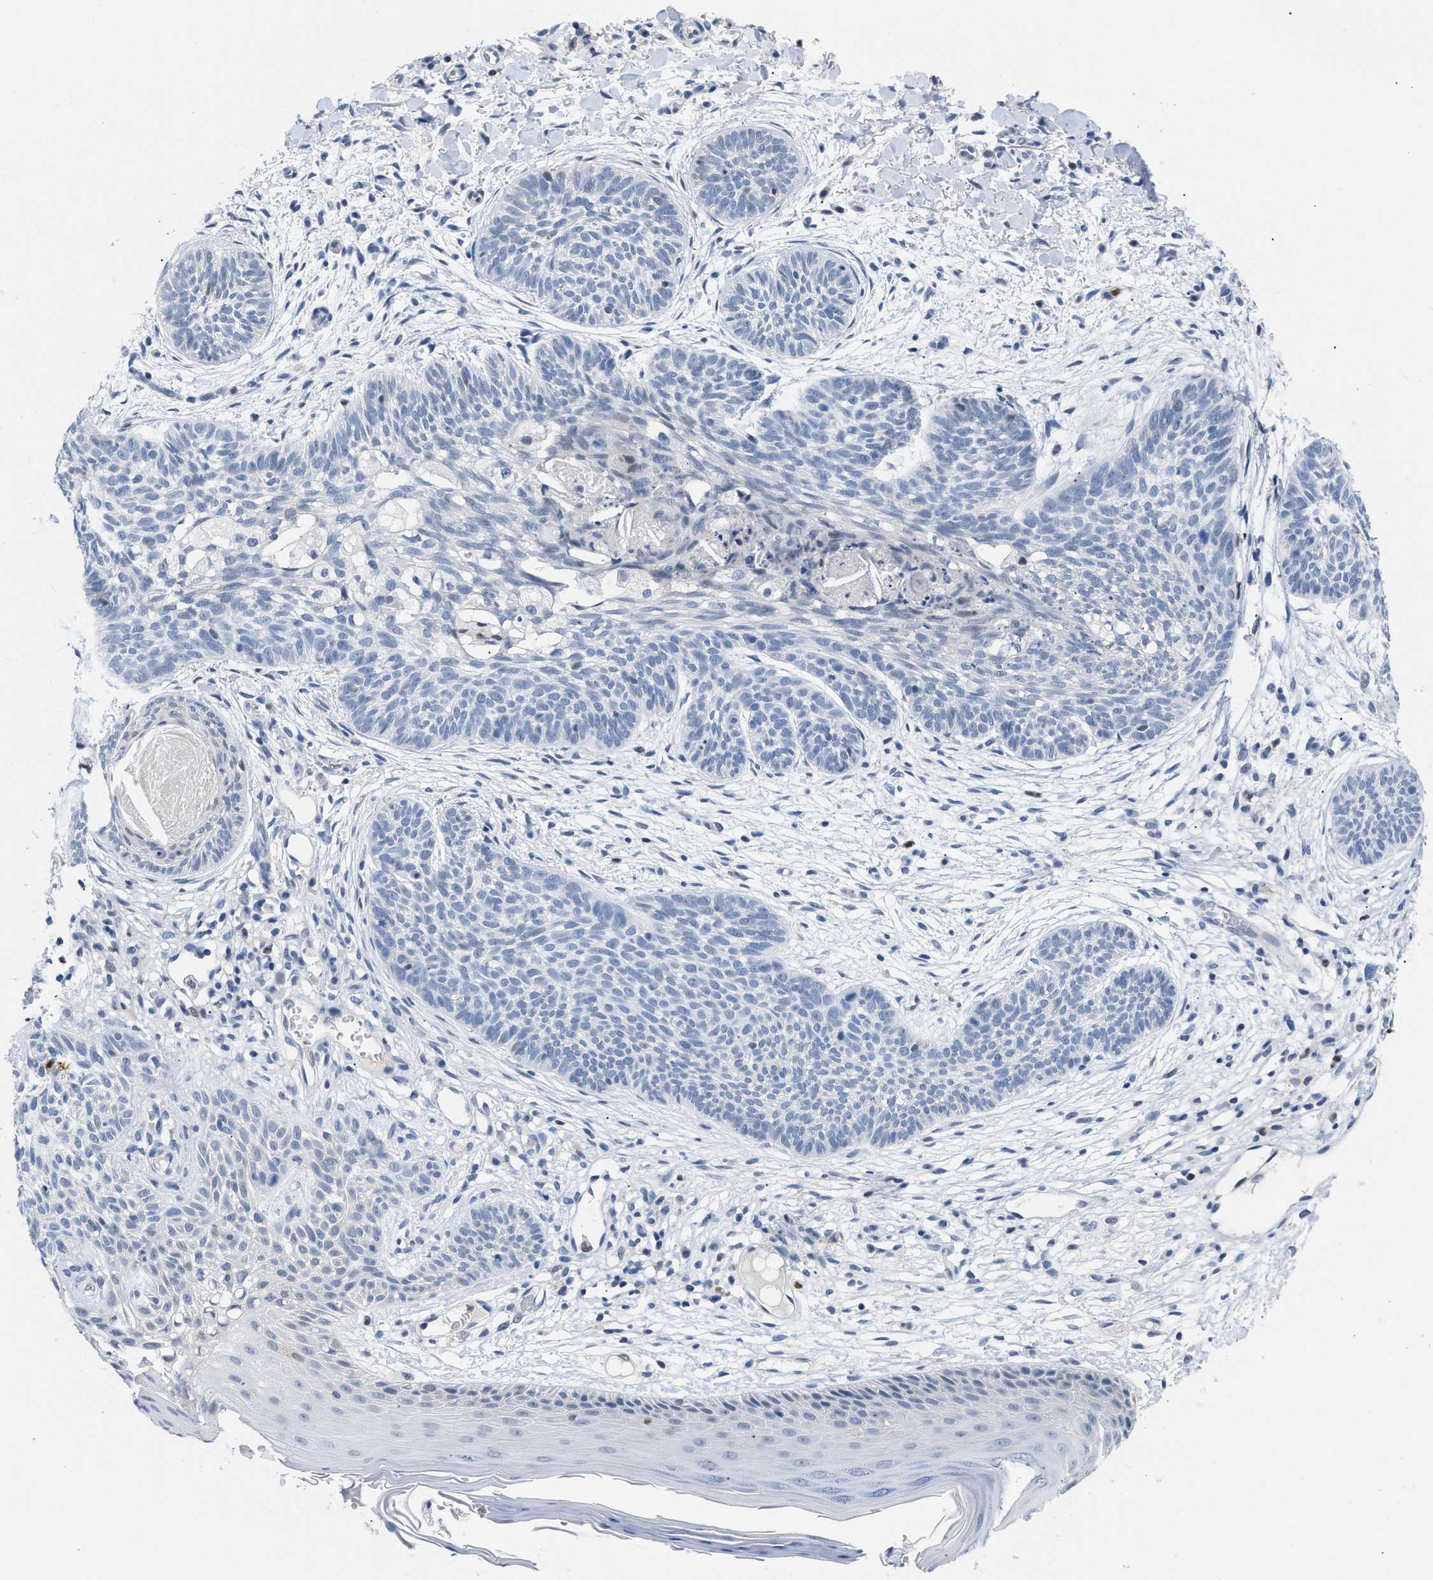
{"staining": {"intensity": "negative", "quantity": "none", "location": "none"}, "tissue": "skin cancer", "cell_type": "Tumor cells", "image_type": "cancer", "snomed": [{"axis": "morphology", "description": "Basal cell carcinoma"}, {"axis": "topography", "description": "Skin"}], "caption": "Tumor cells show no significant protein staining in basal cell carcinoma (skin). Nuclei are stained in blue.", "gene": "BOLL", "patient": {"sex": "female", "age": 59}}